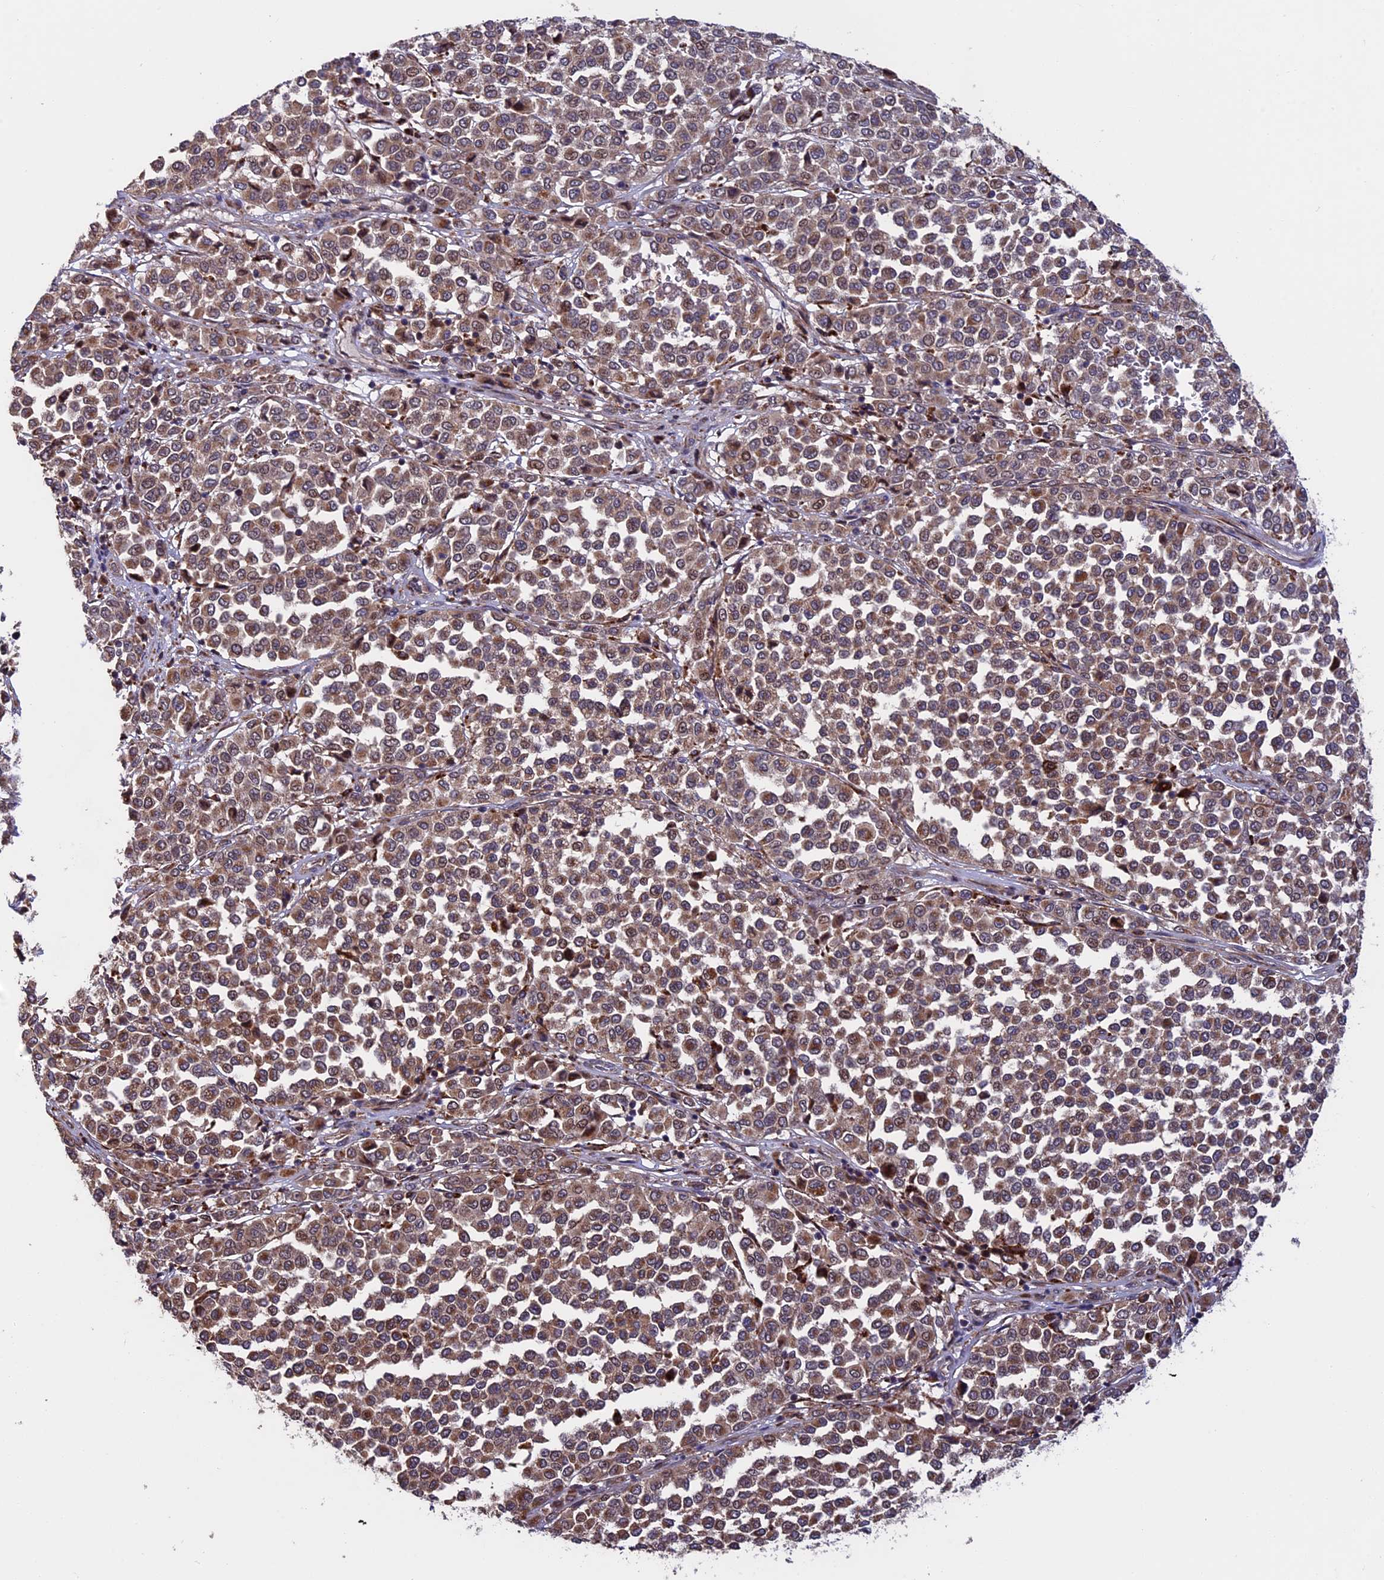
{"staining": {"intensity": "moderate", "quantity": ">75%", "location": "cytoplasmic/membranous"}, "tissue": "melanoma", "cell_type": "Tumor cells", "image_type": "cancer", "snomed": [{"axis": "morphology", "description": "Malignant melanoma, Metastatic site"}, {"axis": "topography", "description": "Pancreas"}], "caption": "A high-resolution image shows immunohistochemistry (IHC) staining of malignant melanoma (metastatic site), which demonstrates moderate cytoplasmic/membranous positivity in approximately >75% of tumor cells. The protein of interest is shown in brown color, while the nuclei are stained blue.", "gene": "RNF17", "patient": {"sex": "female", "age": 30}}